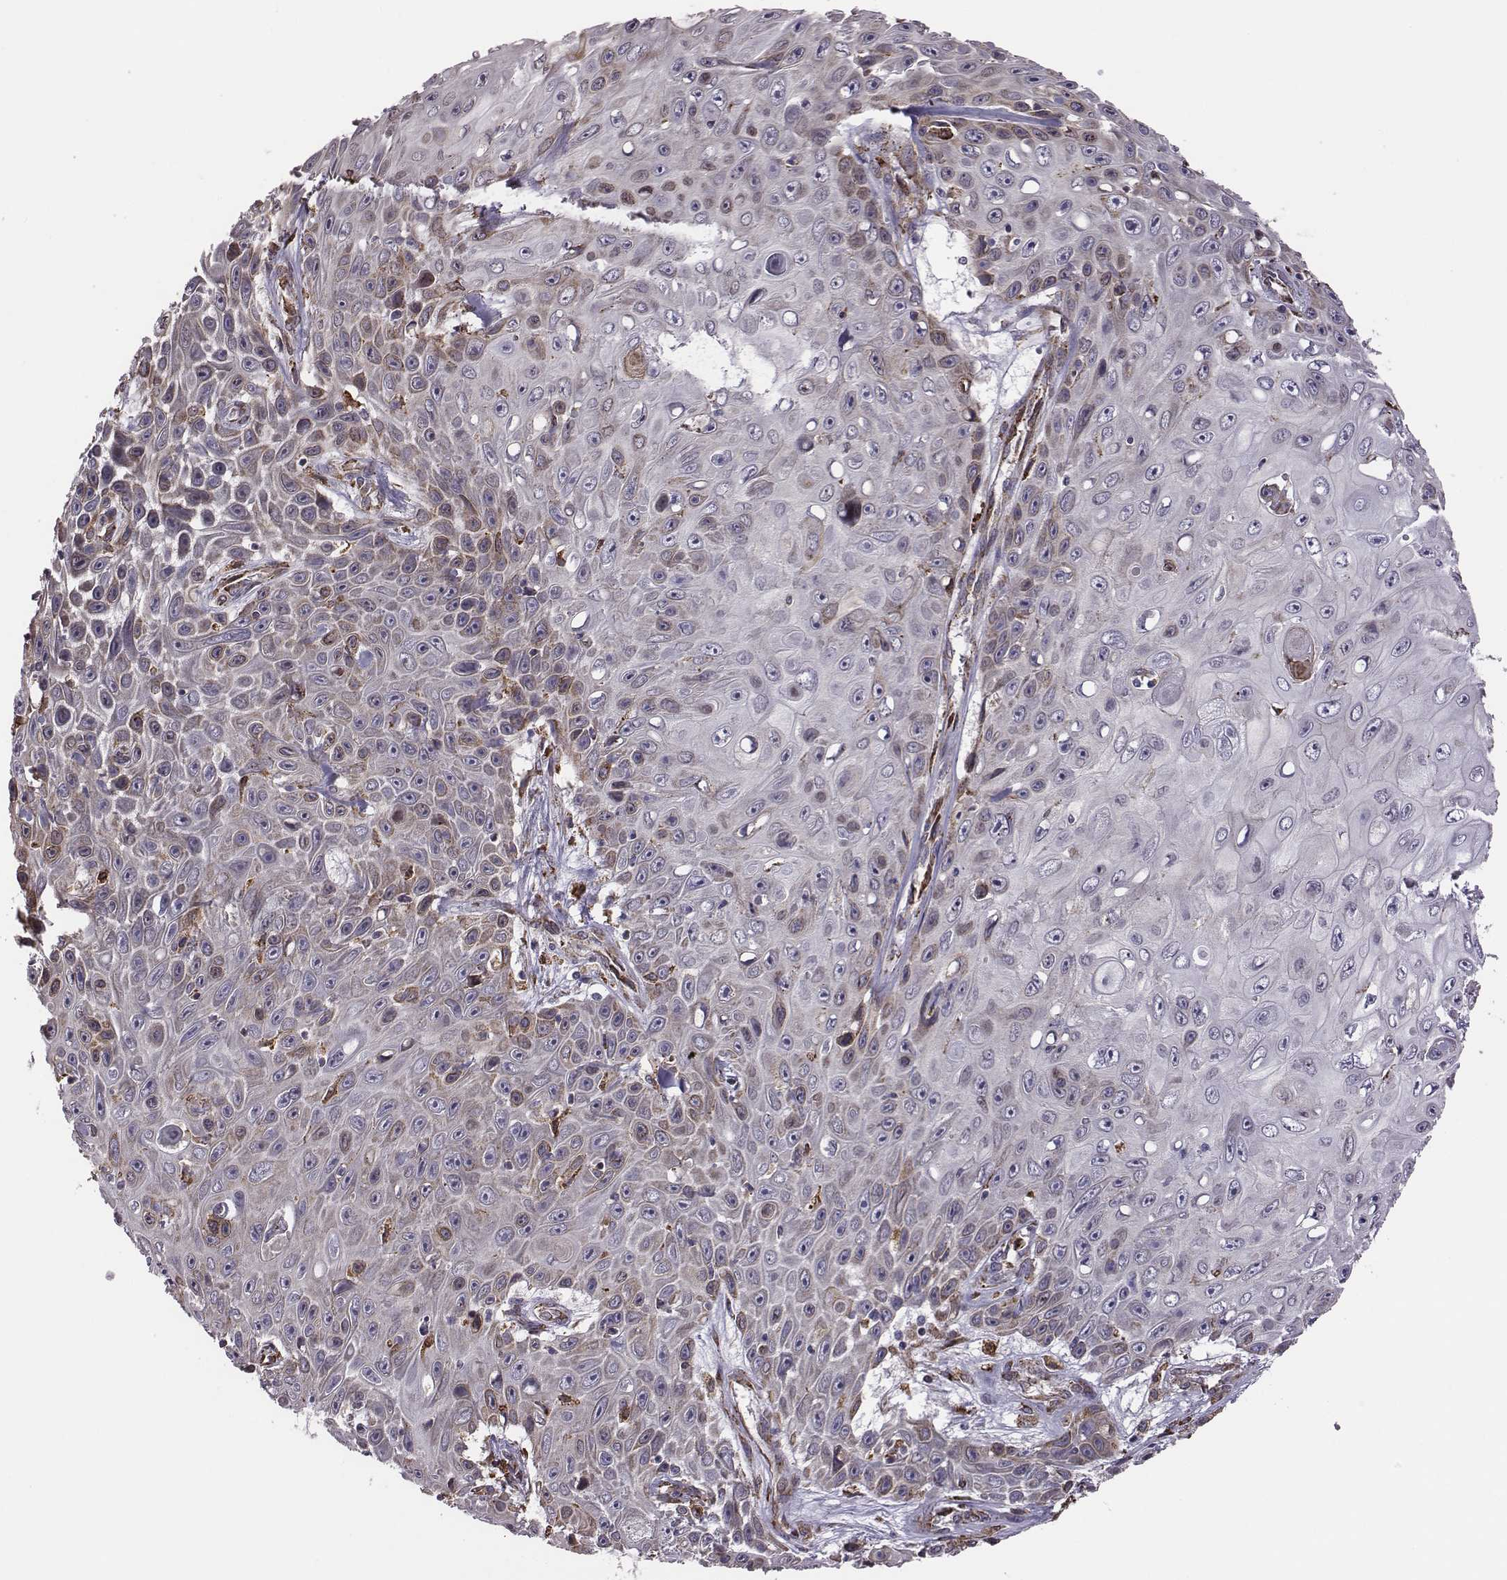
{"staining": {"intensity": "moderate", "quantity": "<25%", "location": "cytoplasmic/membranous"}, "tissue": "skin cancer", "cell_type": "Tumor cells", "image_type": "cancer", "snomed": [{"axis": "morphology", "description": "Squamous cell carcinoma, NOS"}, {"axis": "topography", "description": "Skin"}], "caption": "Tumor cells show low levels of moderate cytoplasmic/membranous expression in about <25% of cells in skin squamous cell carcinoma. (IHC, brightfield microscopy, high magnification).", "gene": "SELENOI", "patient": {"sex": "male", "age": 82}}